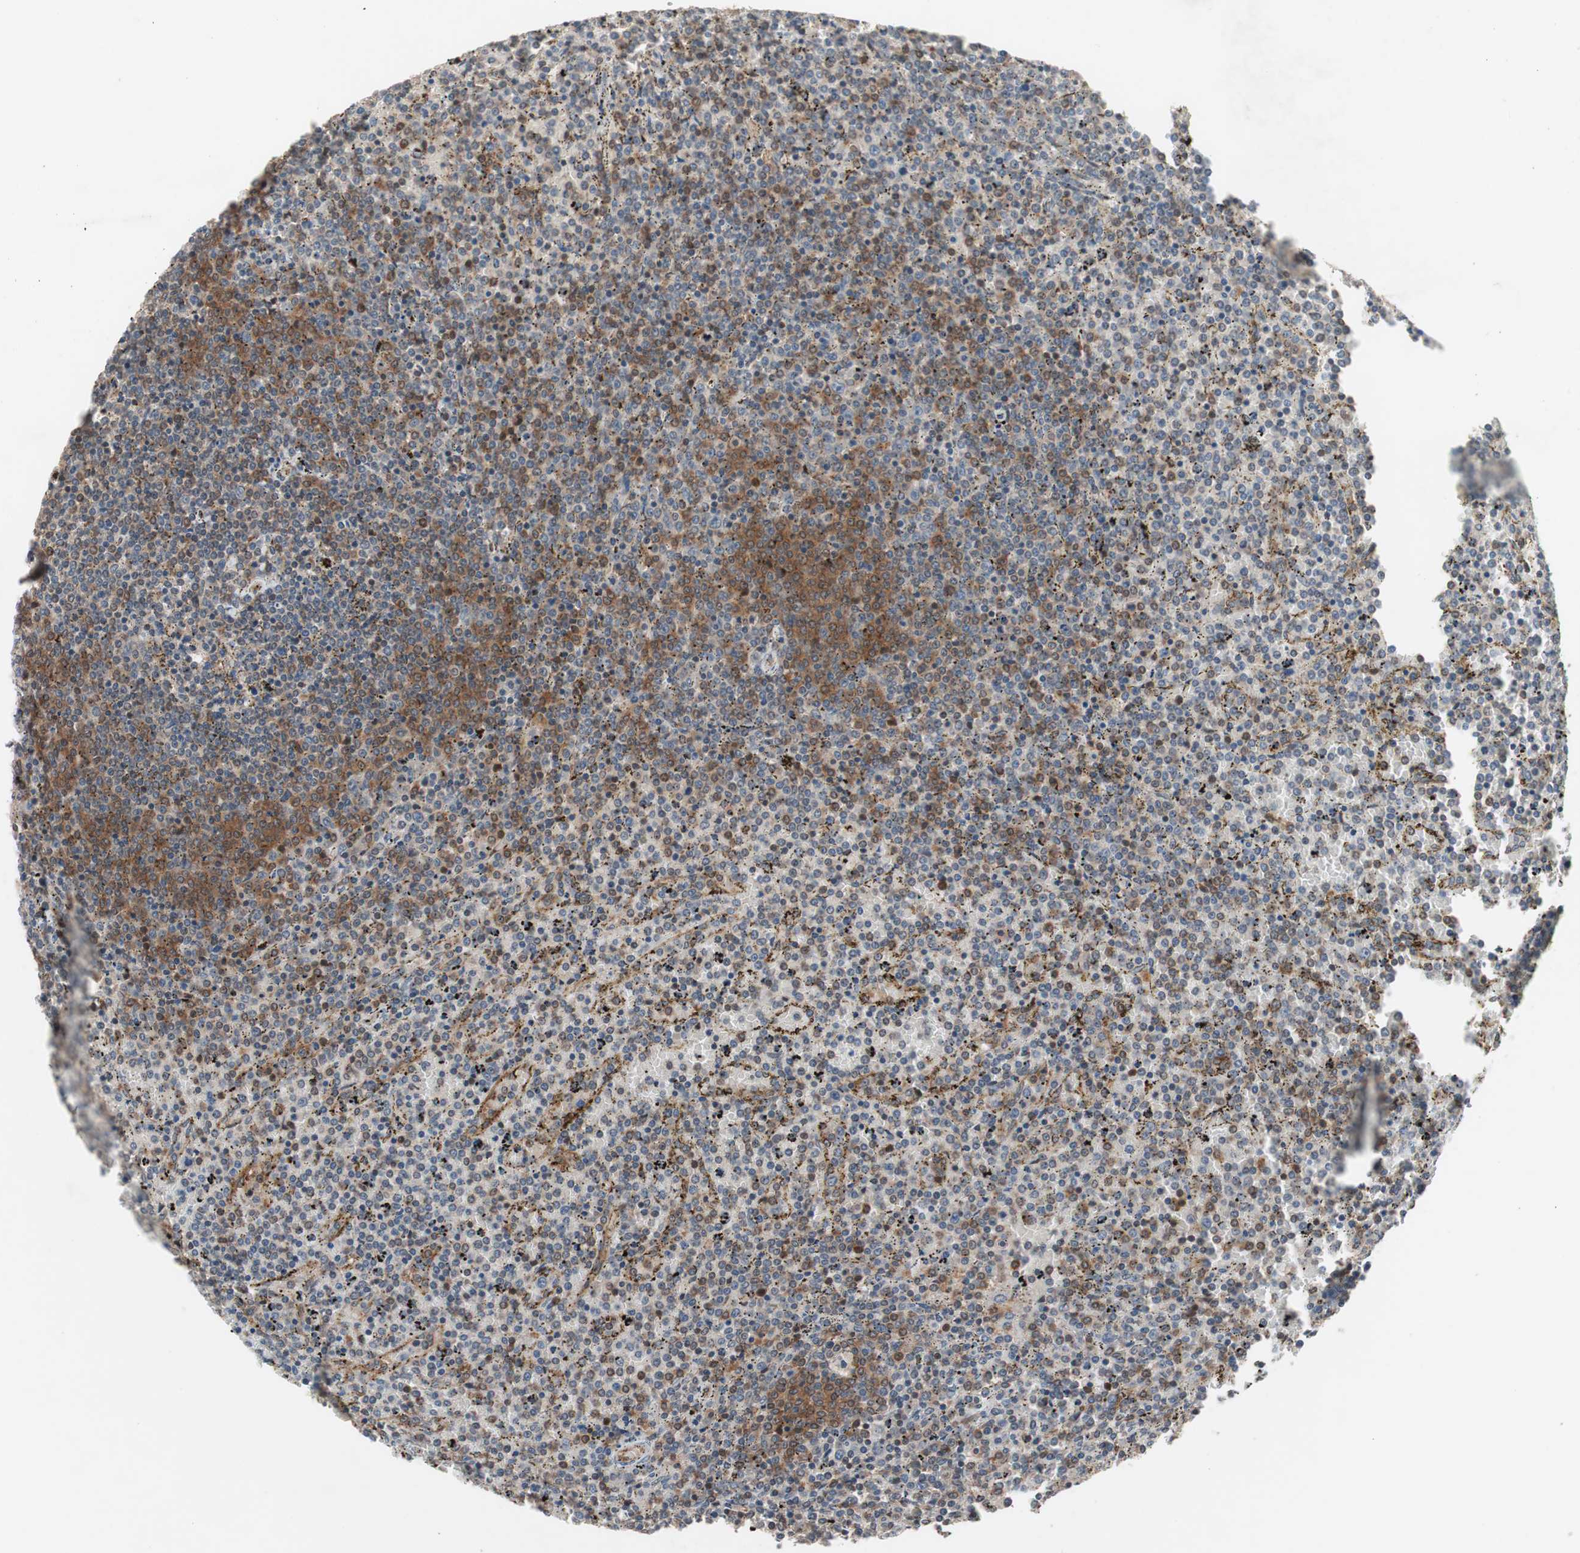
{"staining": {"intensity": "moderate", "quantity": "<25%", "location": "cytoplasmic/membranous"}, "tissue": "lymphoma", "cell_type": "Tumor cells", "image_type": "cancer", "snomed": [{"axis": "morphology", "description": "Malignant lymphoma, non-Hodgkin's type, Low grade"}, {"axis": "topography", "description": "Spleen"}], "caption": "Immunohistochemical staining of human low-grade malignant lymphoma, non-Hodgkin's type exhibits moderate cytoplasmic/membranous protein expression in about <25% of tumor cells.", "gene": "IRS1", "patient": {"sex": "female", "age": 77}}